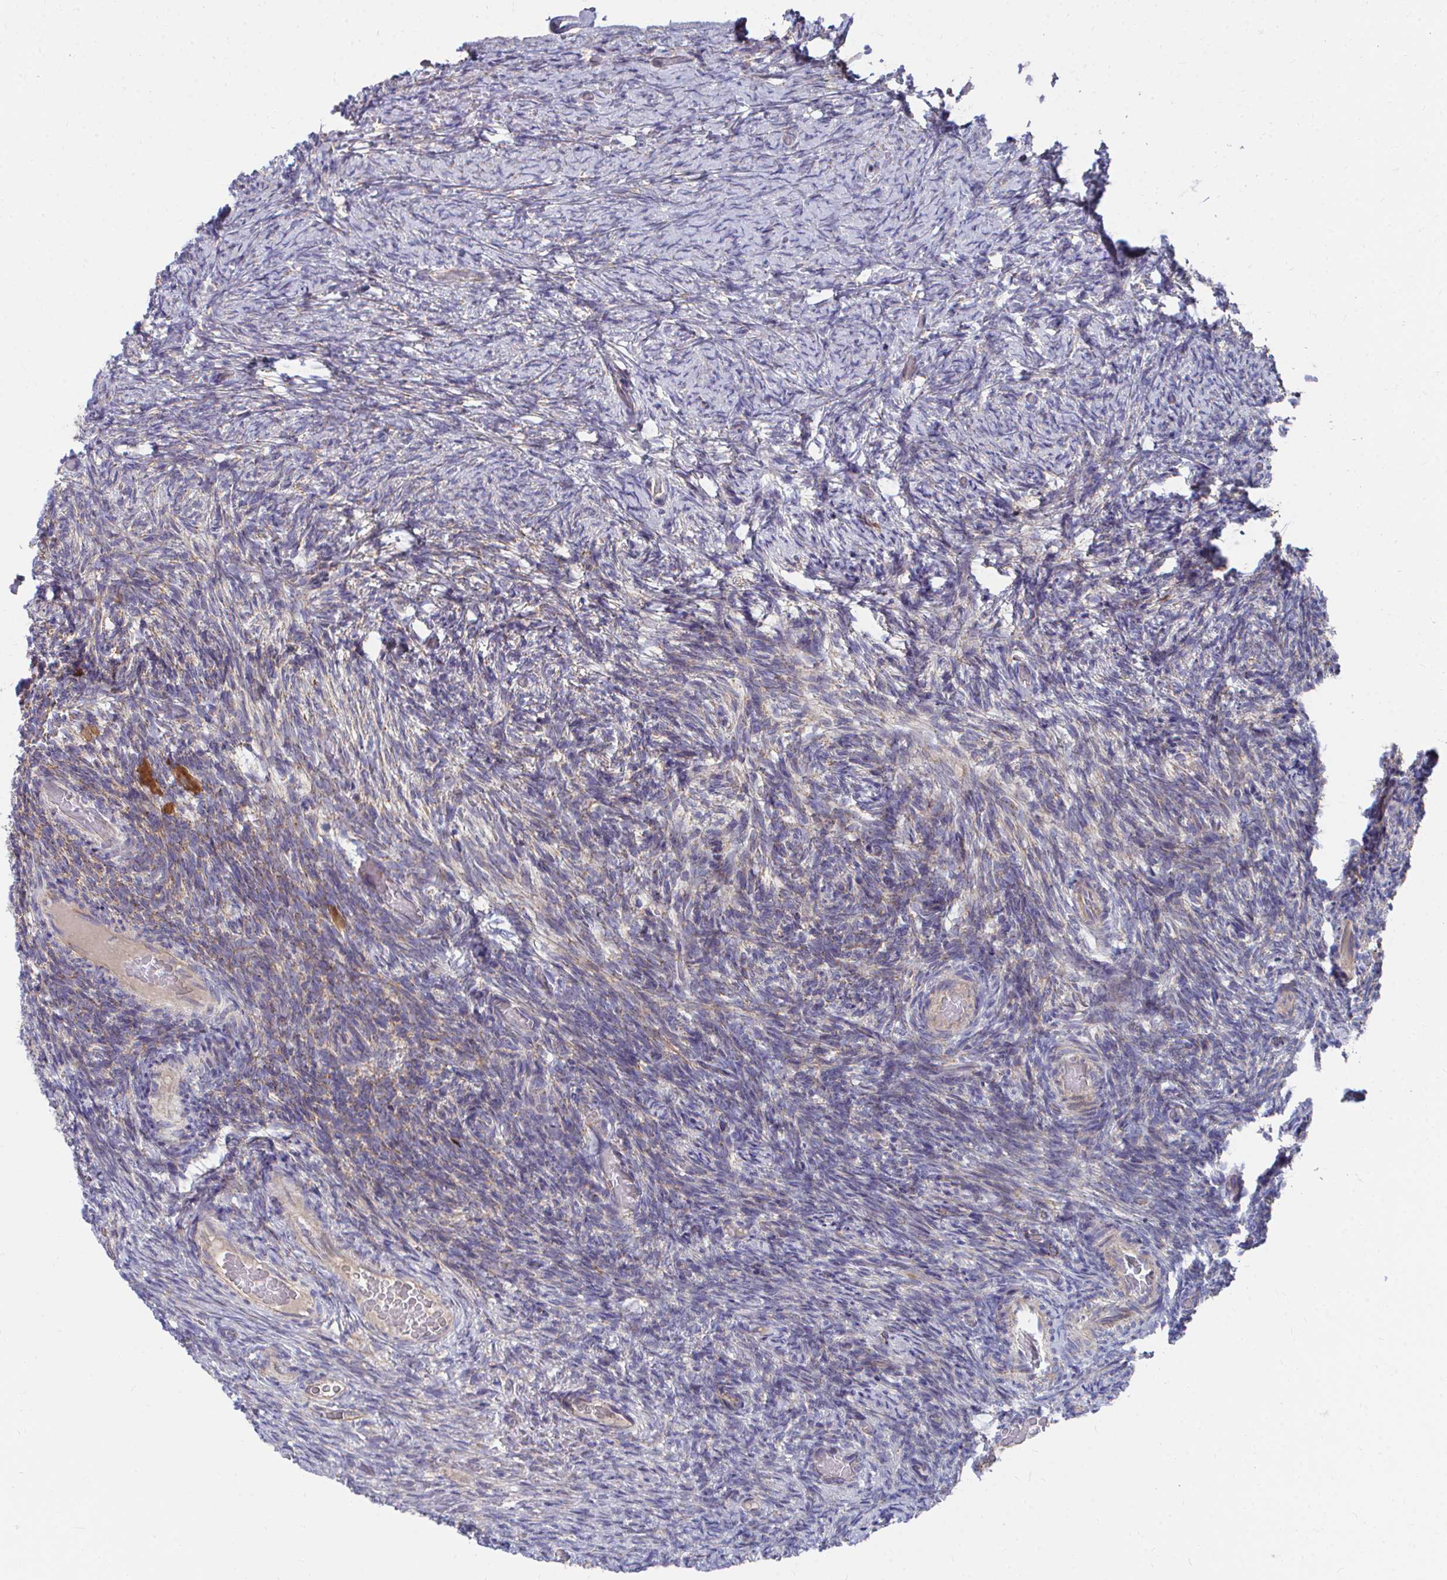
{"staining": {"intensity": "moderate", "quantity": "<25%", "location": "cytoplasmic/membranous"}, "tissue": "ovary", "cell_type": "Ovarian stroma cells", "image_type": "normal", "snomed": [{"axis": "morphology", "description": "Normal tissue, NOS"}, {"axis": "topography", "description": "Ovary"}], "caption": "The immunohistochemical stain shows moderate cytoplasmic/membranous expression in ovarian stroma cells of unremarkable ovary. (DAB IHC with brightfield microscopy, high magnification).", "gene": "PEX3", "patient": {"sex": "female", "age": 34}}